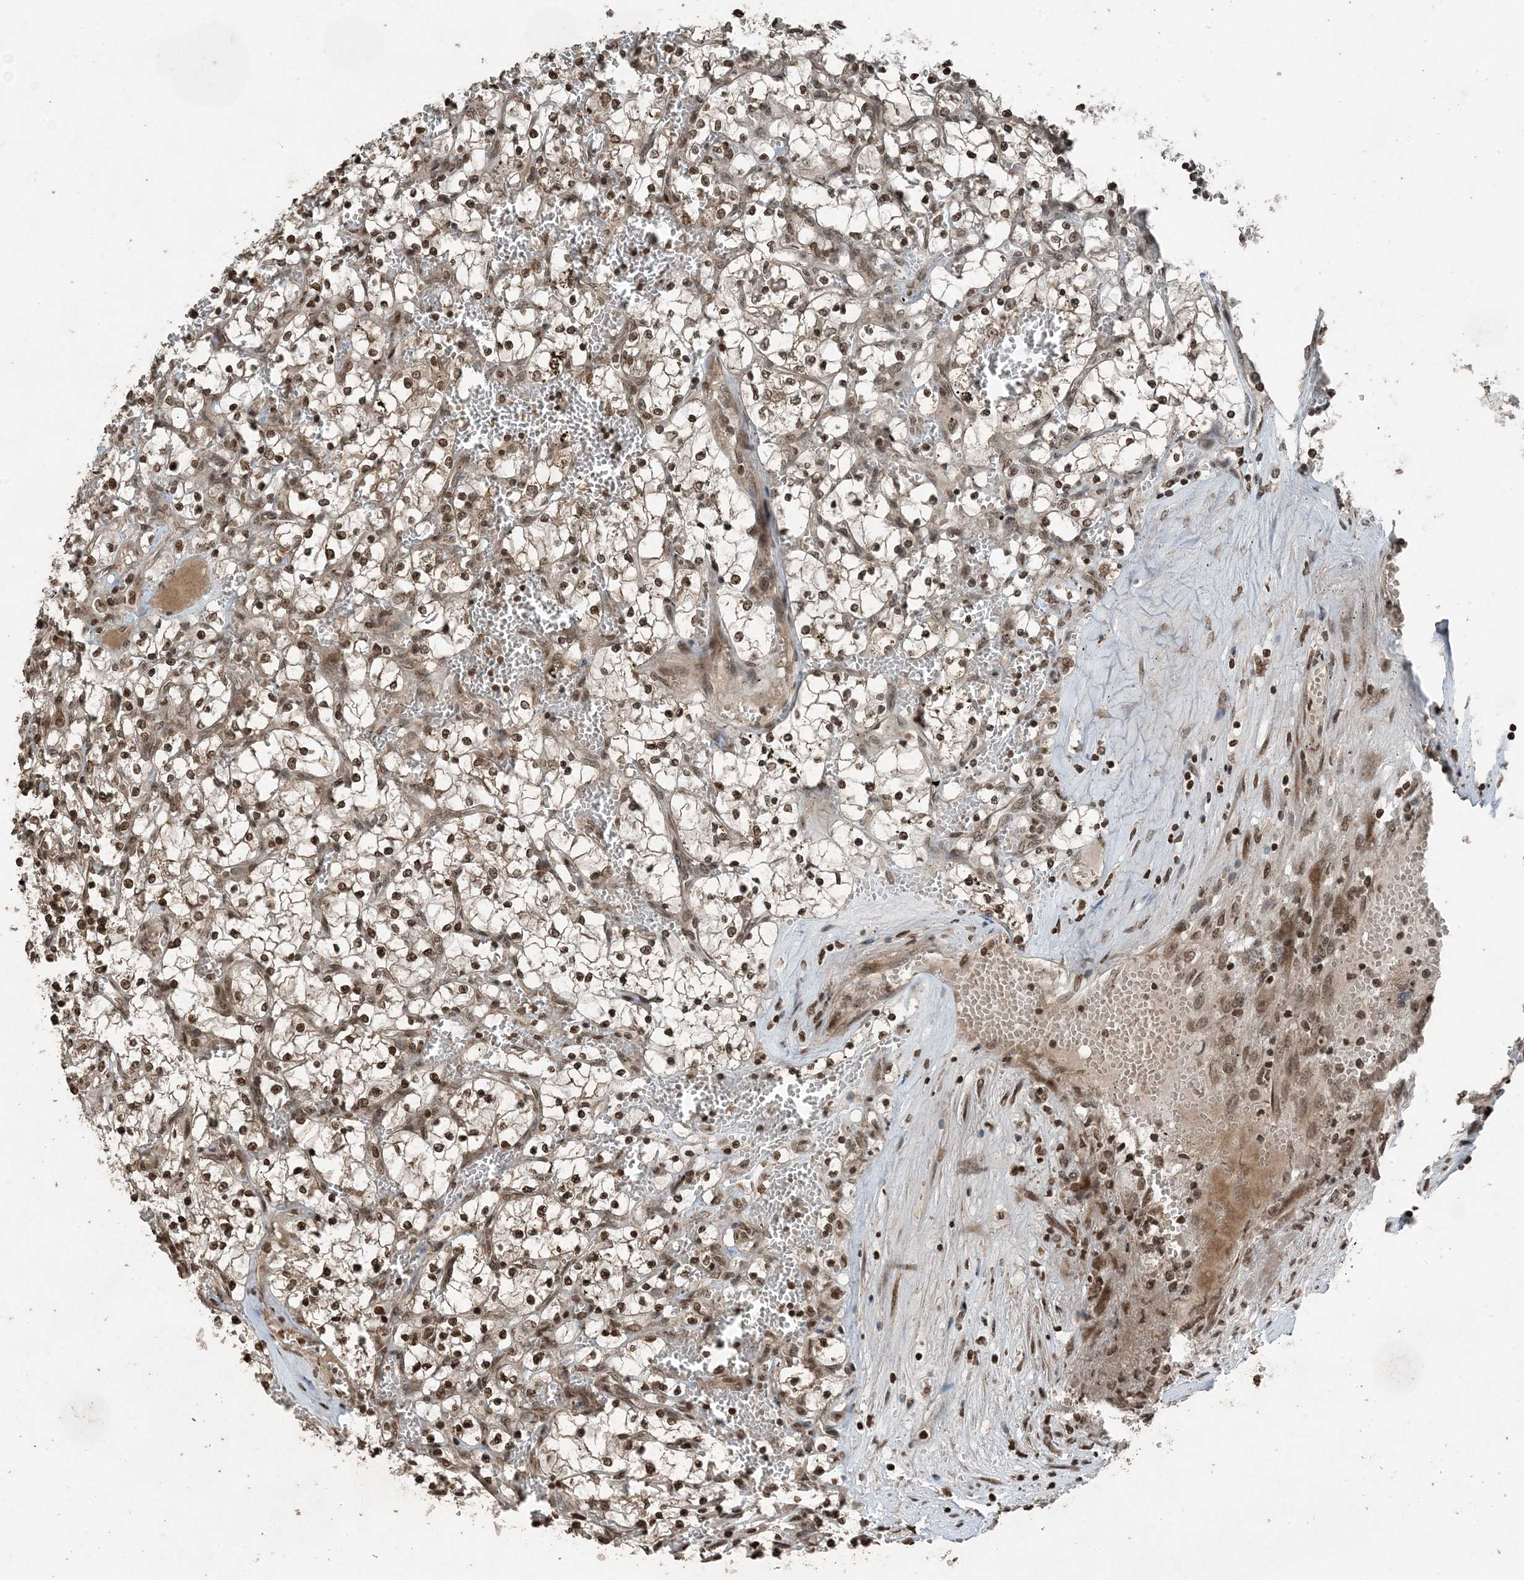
{"staining": {"intensity": "moderate", "quantity": ">75%", "location": "nuclear"}, "tissue": "renal cancer", "cell_type": "Tumor cells", "image_type": "cancer", "snomed": [{"axis": "morphology", "description": "Adenocarcinoma, NOS"}, {"axis": "topography", "description": "Kidney"}], "caption": "Protein staining of adenocarcinoma (renal) tissue displays moderate nuclear expression in about >75% of tumor cells. The protein of interest is shown in brown color, while the nuclei are stained blue.", "gene": "ZFAND2B", "patient": {"sex": "female", "age": 69}}